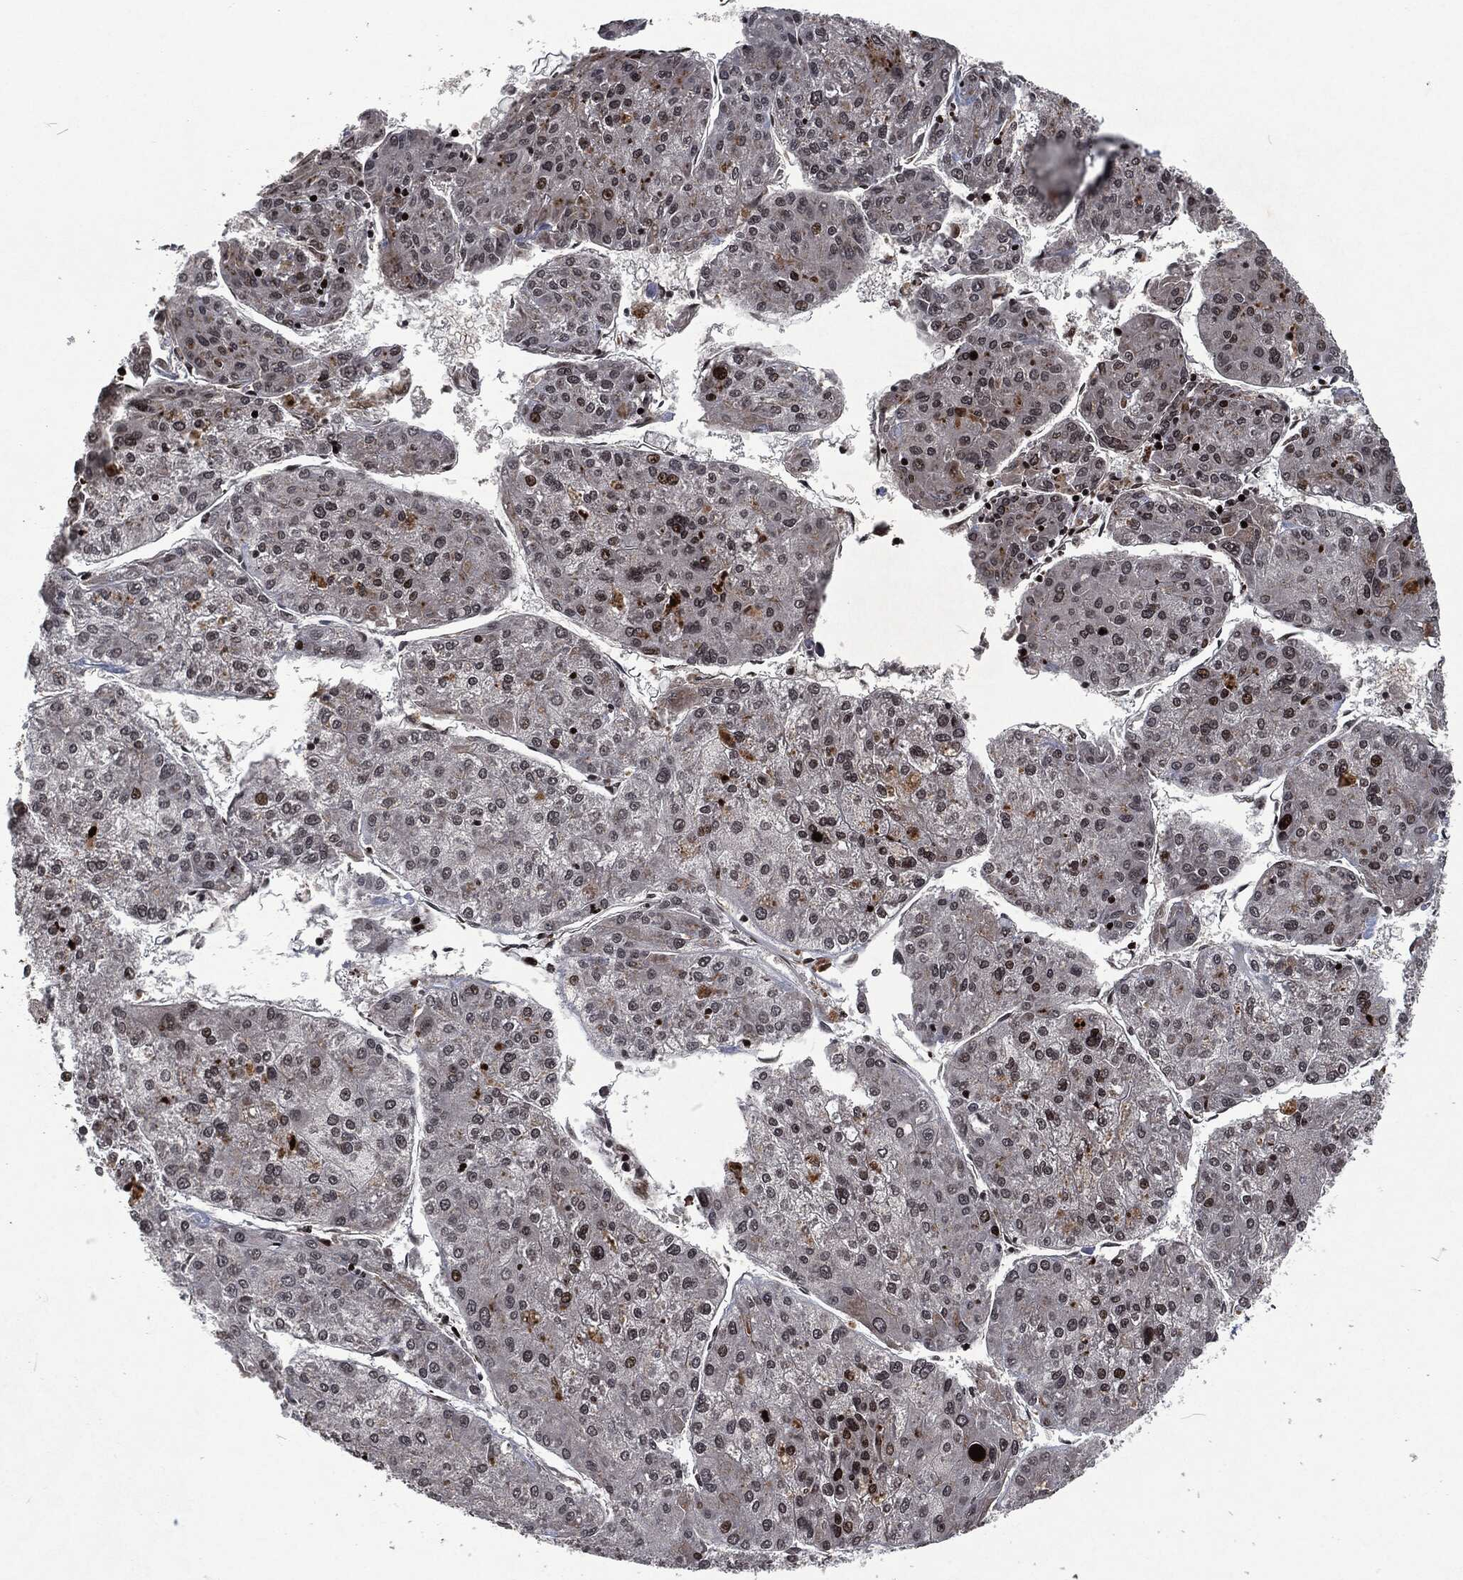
{"staining": {"intensity": "negative", "quantity": "none", "location": "none"}, "tissue": "liver cancer", "cell_type": "Tumor cells", "image_type": "cancer", "snomed": [{"axis": "morphology", "description": "Carcinoma, Hepatocellular, NOS"}, {"axis": "topography", "description": "Liver"}], "caption": "High power microscopy histopathology image of an immunohistochemistry photomicrograph of liver cancer, revealing no significant positivity in tumor cells.", "gene": "EGFR", "patient": {"sex": "male", "age": 43}}